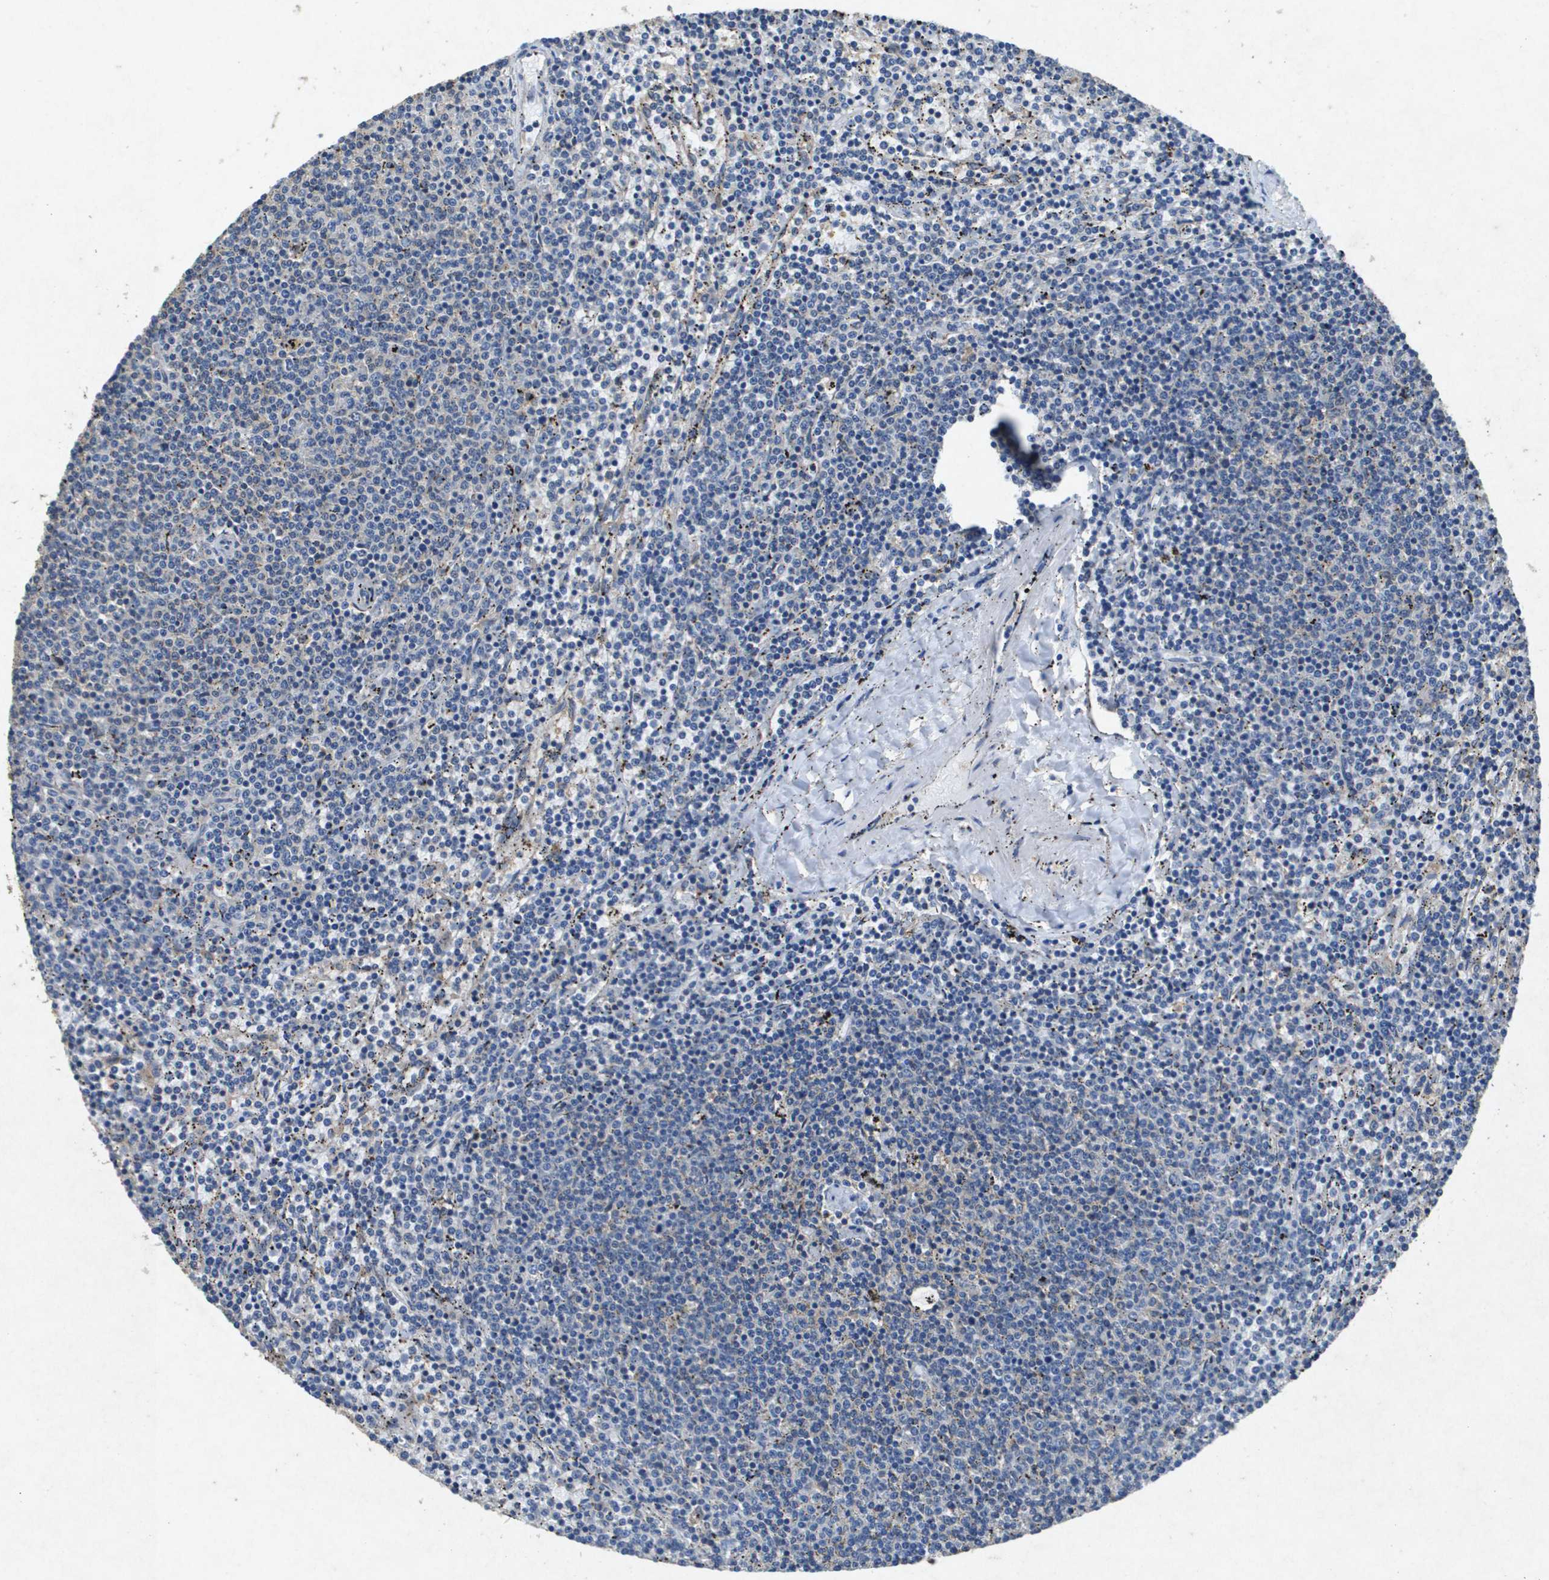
{"staining": {"intensity": "weak", "quantity": "<25%", "location": "cytoplasmic/membranous"}, "tissue": "lymphoma", "cell_type": "Tumor cells", "image_type": "cancer", "snomed": [{"axis": "morphology", "description": "Malignant lymphoma, non-Hodgkin's type, Low grade"}, {"axis": "topography", "description": "Spleen"}], "caption": "Human lymphoma stained for a protein using IHC exhibits no positivity in tumor cells.", "gene": "PTPRT", "patient": {"sex": "female", "age": 50}}